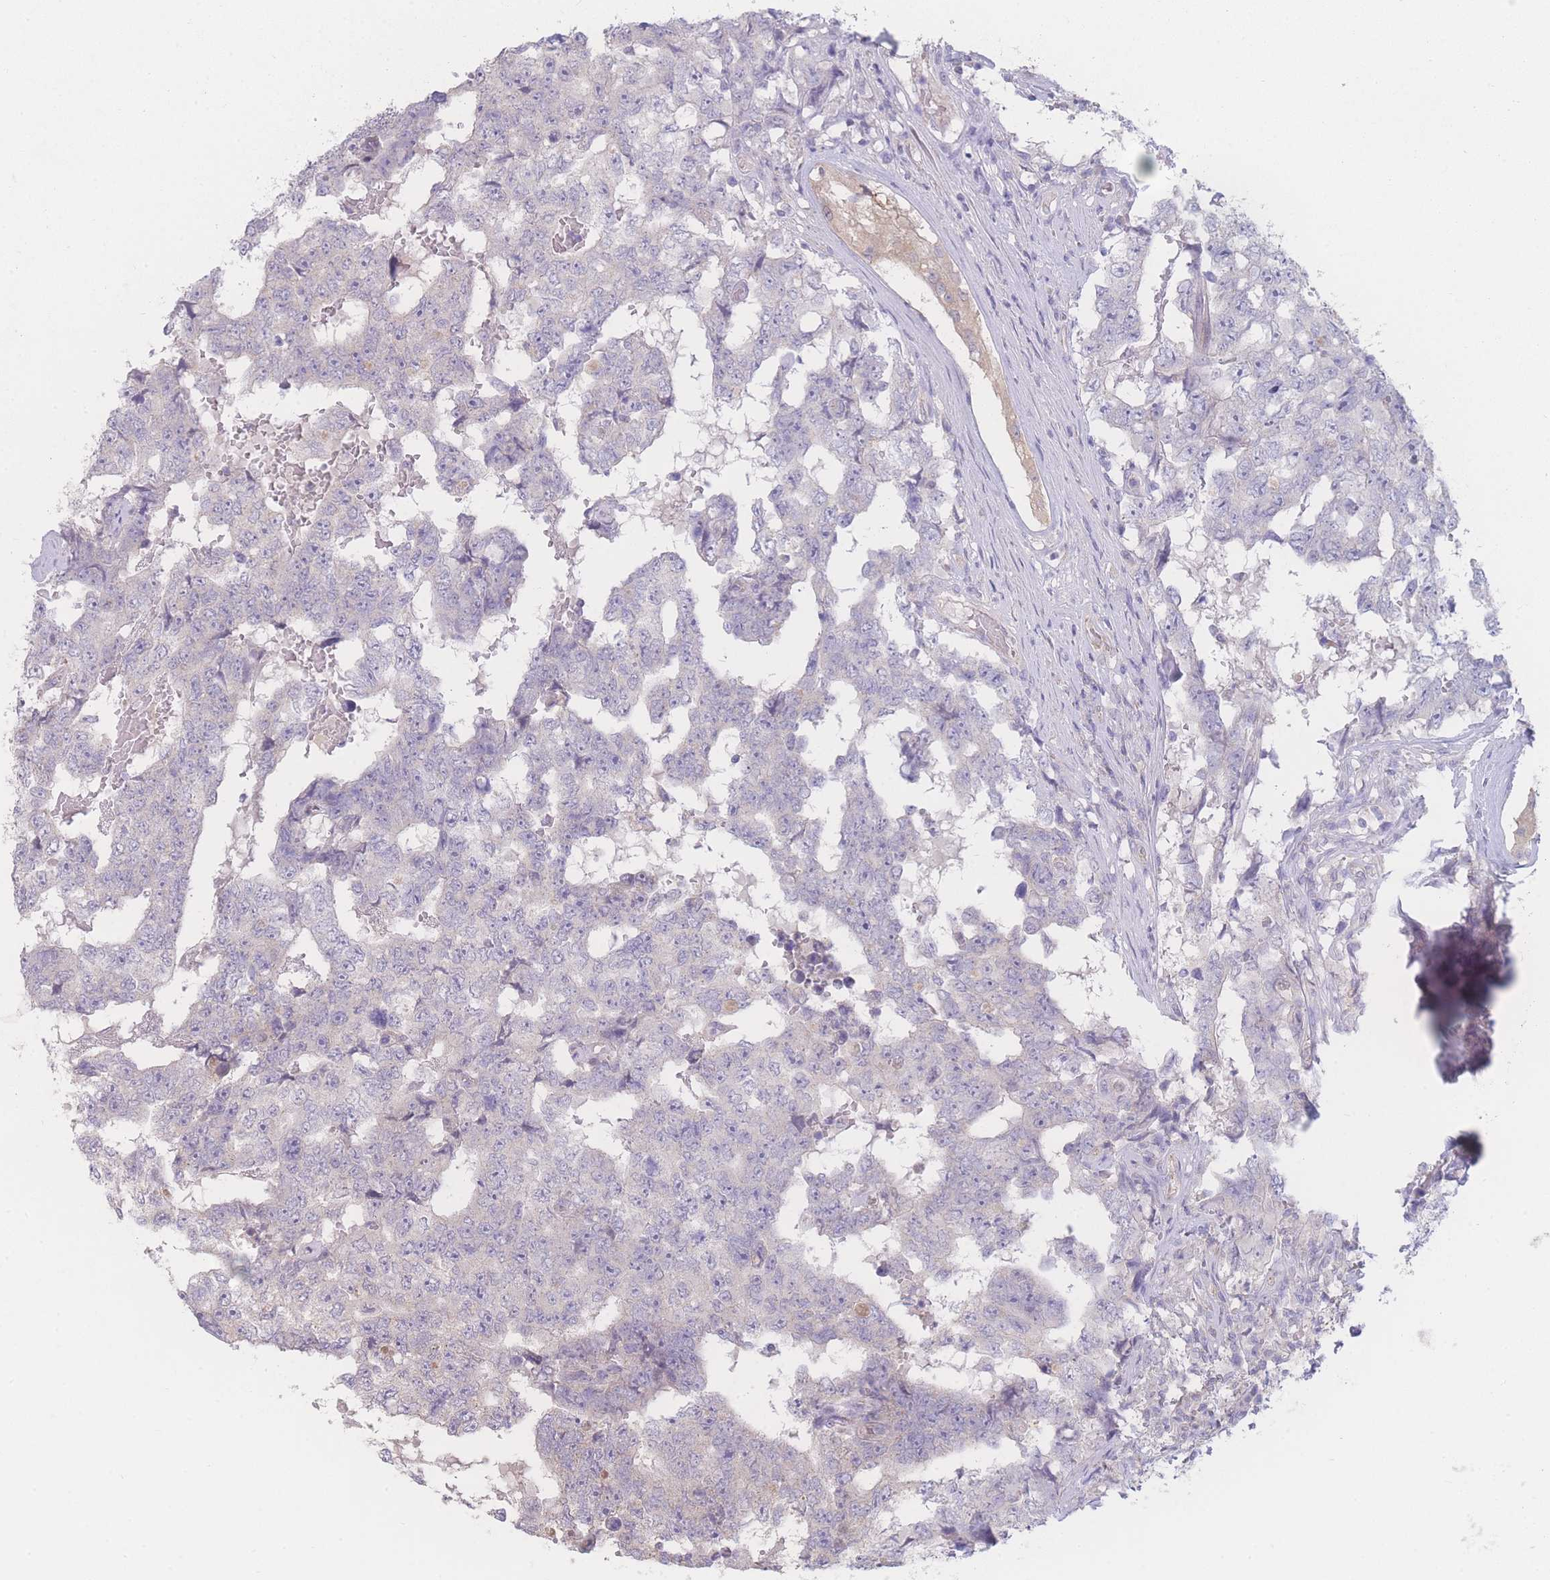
{"staining": {"intensity": "negative", "quantity": "none", "location": "none"}, "tissue": "testis cancer", "cell_type": "Tumor cells", "image_type": "cancer", "snomed": [{"axis": "morphology", "description": "Carcinoma, Embryonal, NOS"}, {"axis": "topography", "description": "Testis"}], "caption": "There is no significant expression in tumor cells of testis cancer (embryonal carcinoma).", "gene": "GIPR", "patient": {"sex": "male", "age": 25}}